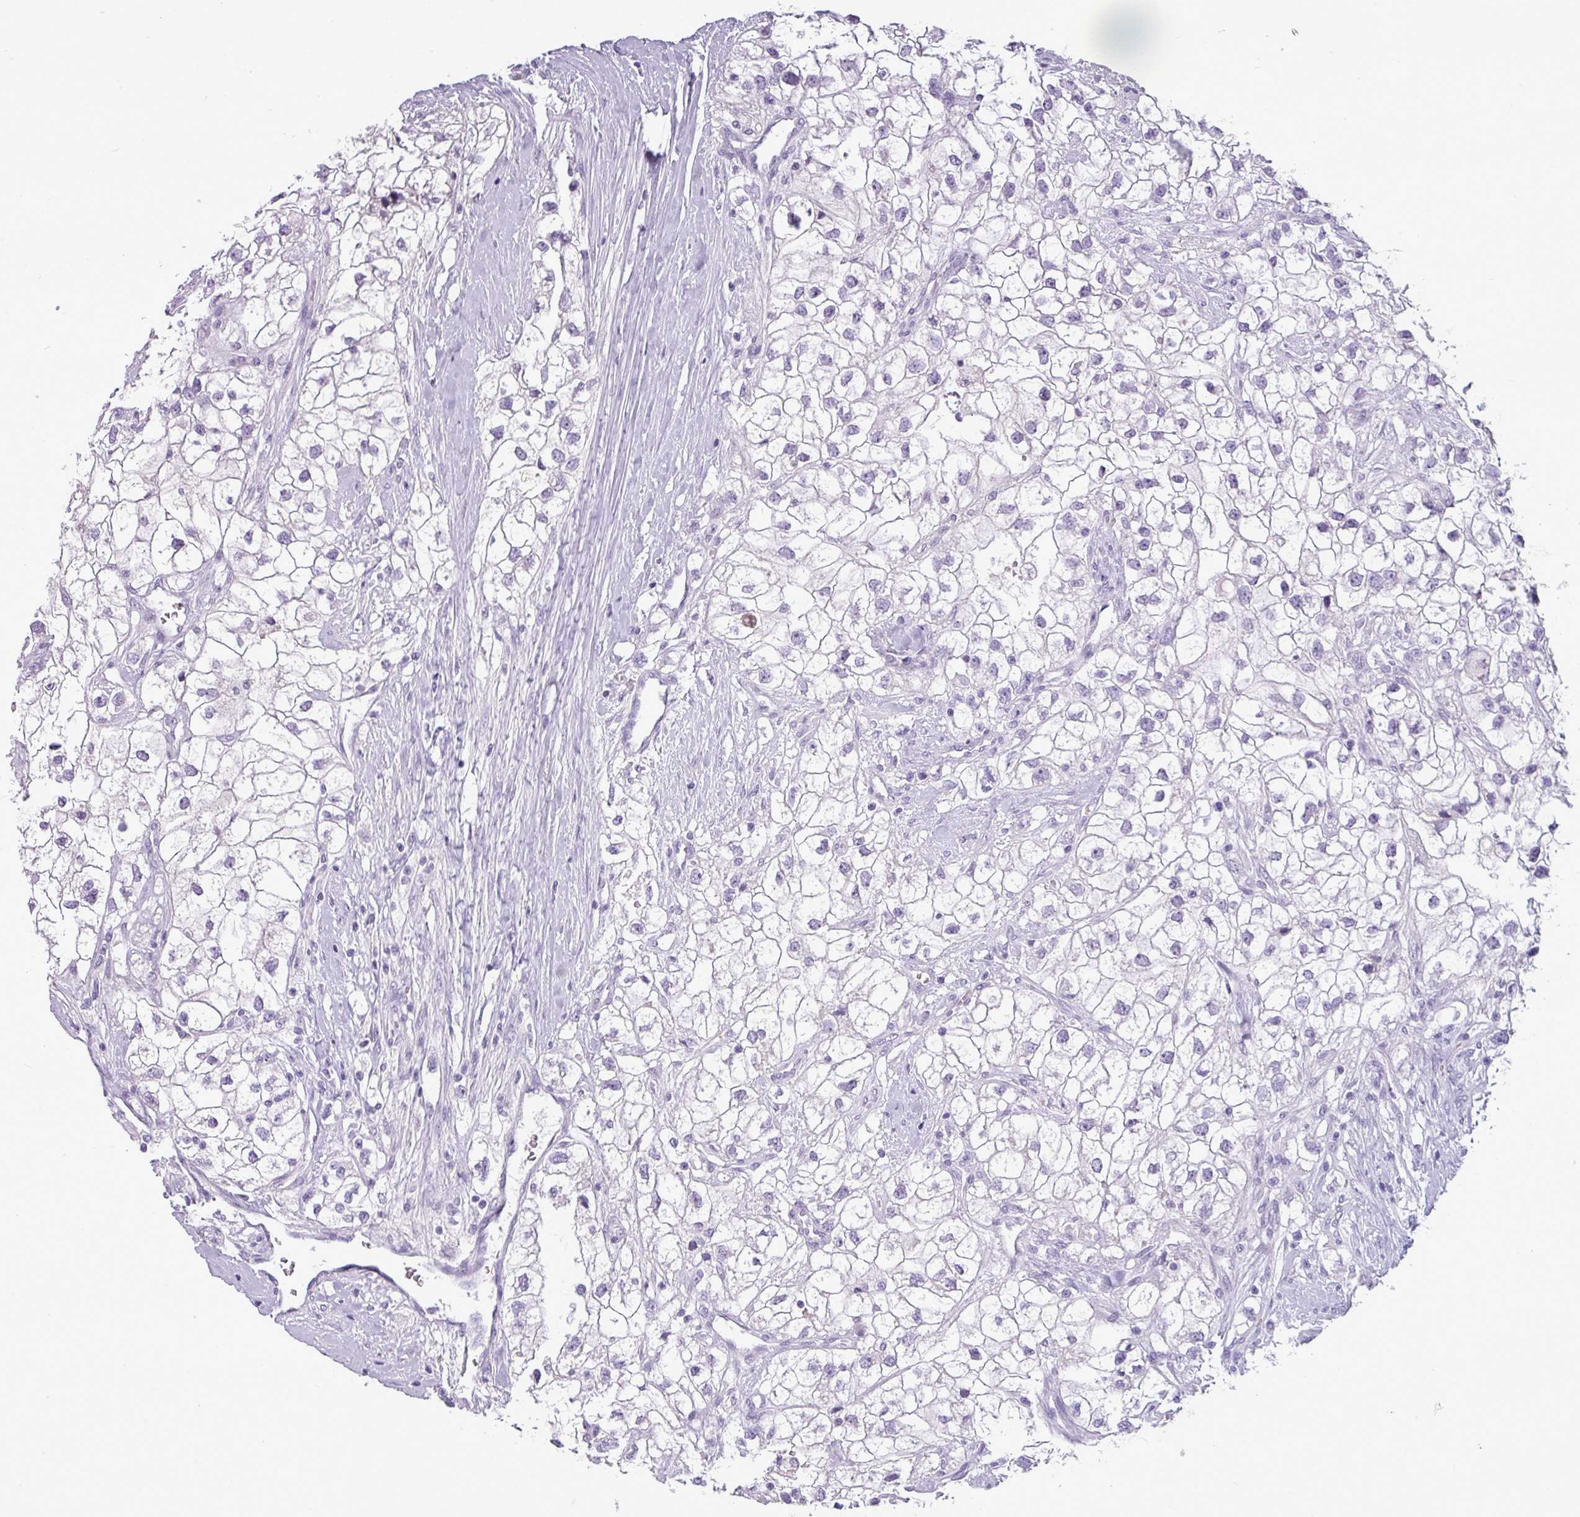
{"staining": {"intensity": "negative", "quantity": "none", "location": "none"}, "tissue": "renal cancer", "cell_type": "Tumor cells", "image_type": "cancer", "snomed": [{"axis": "morphology", "description": "Adenocarcinoma, NOS"}, {"axis": "topography", "description": "Kidney"}], "caption": "DAB (3,3'-diaminobenzidine) immunohistochemical staining of renal cancer (adenocarcinoma) demonstrates no significant expression in tumor cells. The staining is performed using DAB brown chromogen with nuclei counter-stained in using hematoxylin.", "gene": "TMEM91", "patient": {"sex": "male", "age": 59}}